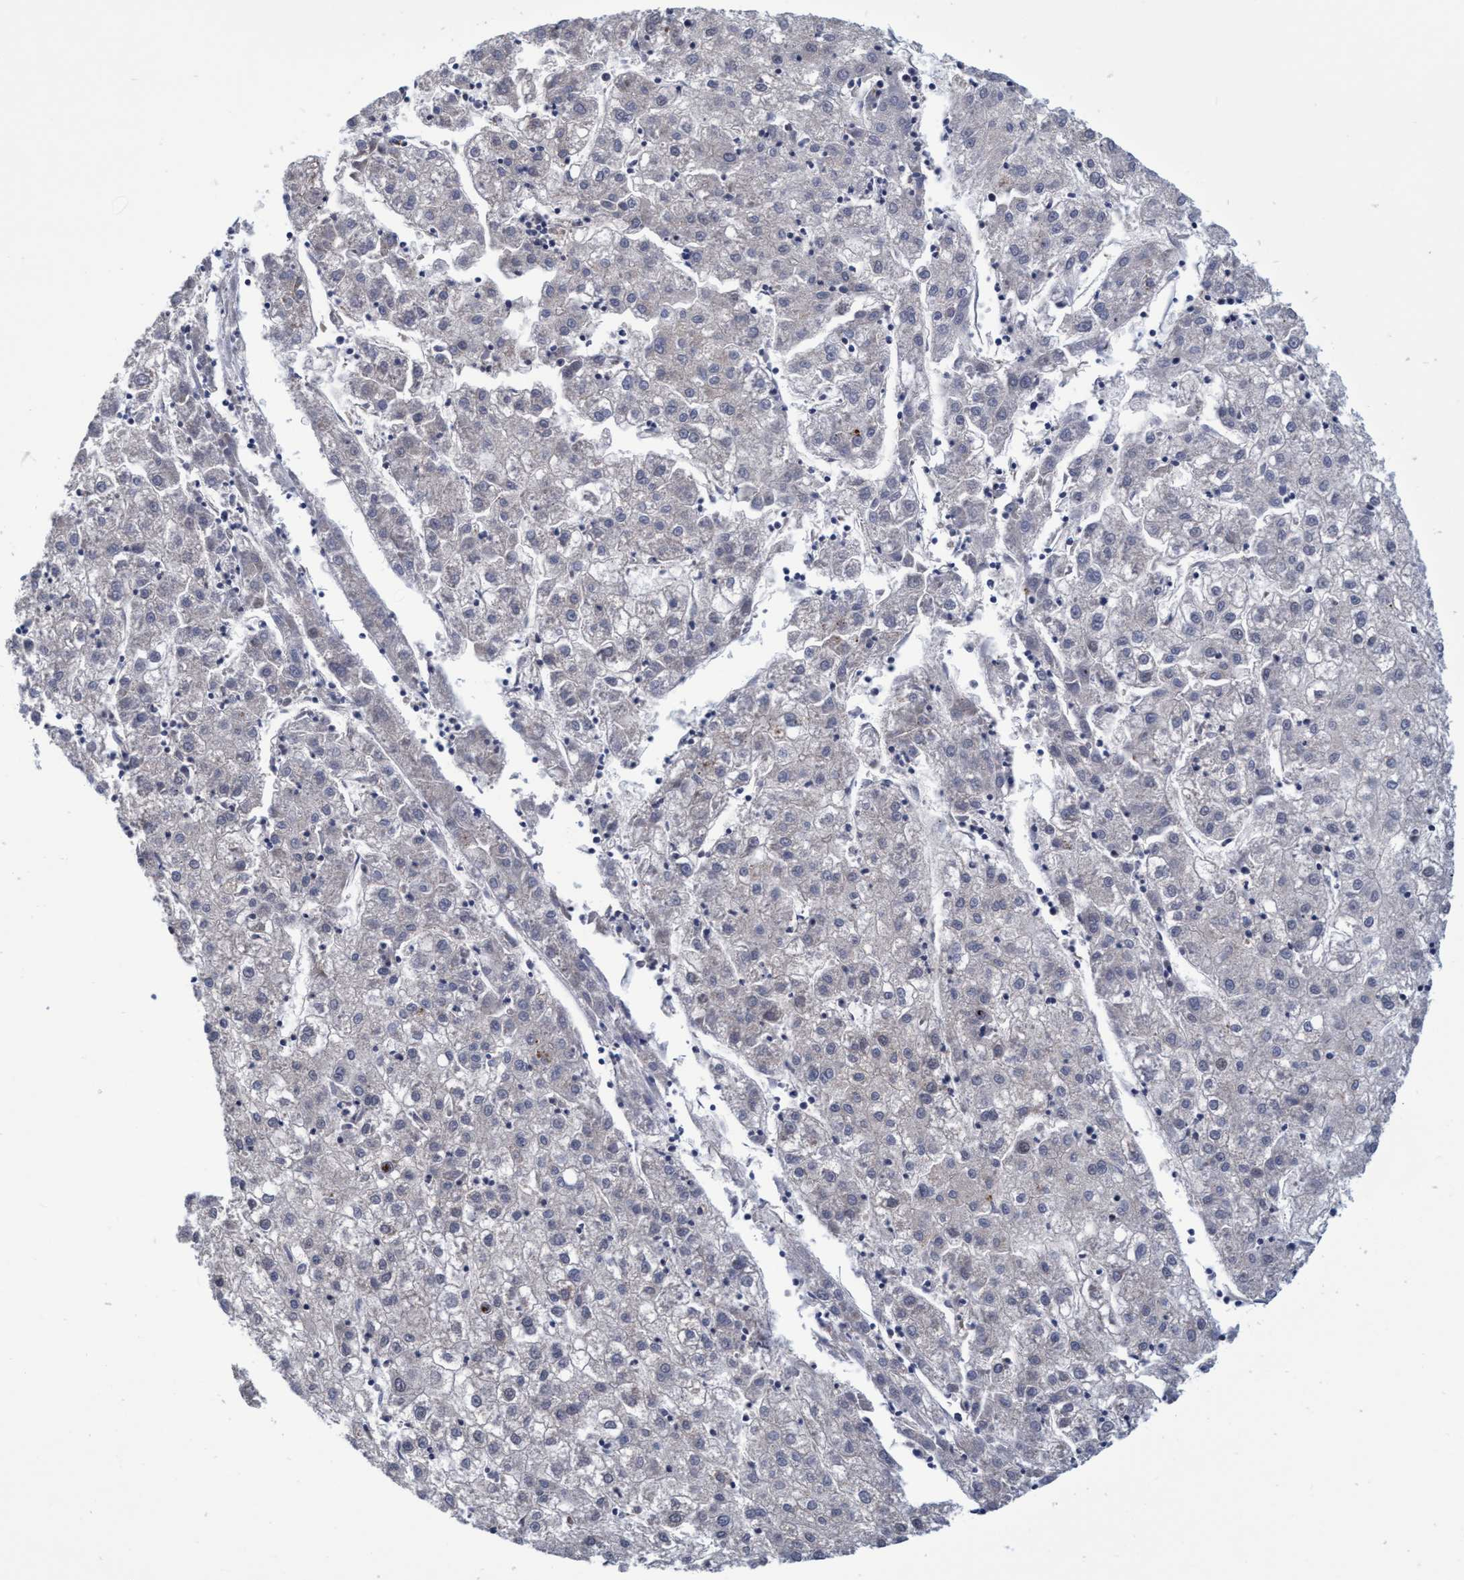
{"staining": {"intensity": "negative", "quantity": "none", "location": "none"}, "tissue": "liver cancer", "cell_type": "Tumor cells", "image_type": "cancer", "snomed": [{"axis": "morphology", "description": "Carcinoma, Hepatocellular, NOS"}, {"axis": "topography", "description": "Liver"}], "caption": "Tumor cells are negative for protein expression in human liver cancer (hepatocellular carcinoma).", "gene": "CALCOCO2", "patient": {"sex": "male", "age": 72}}